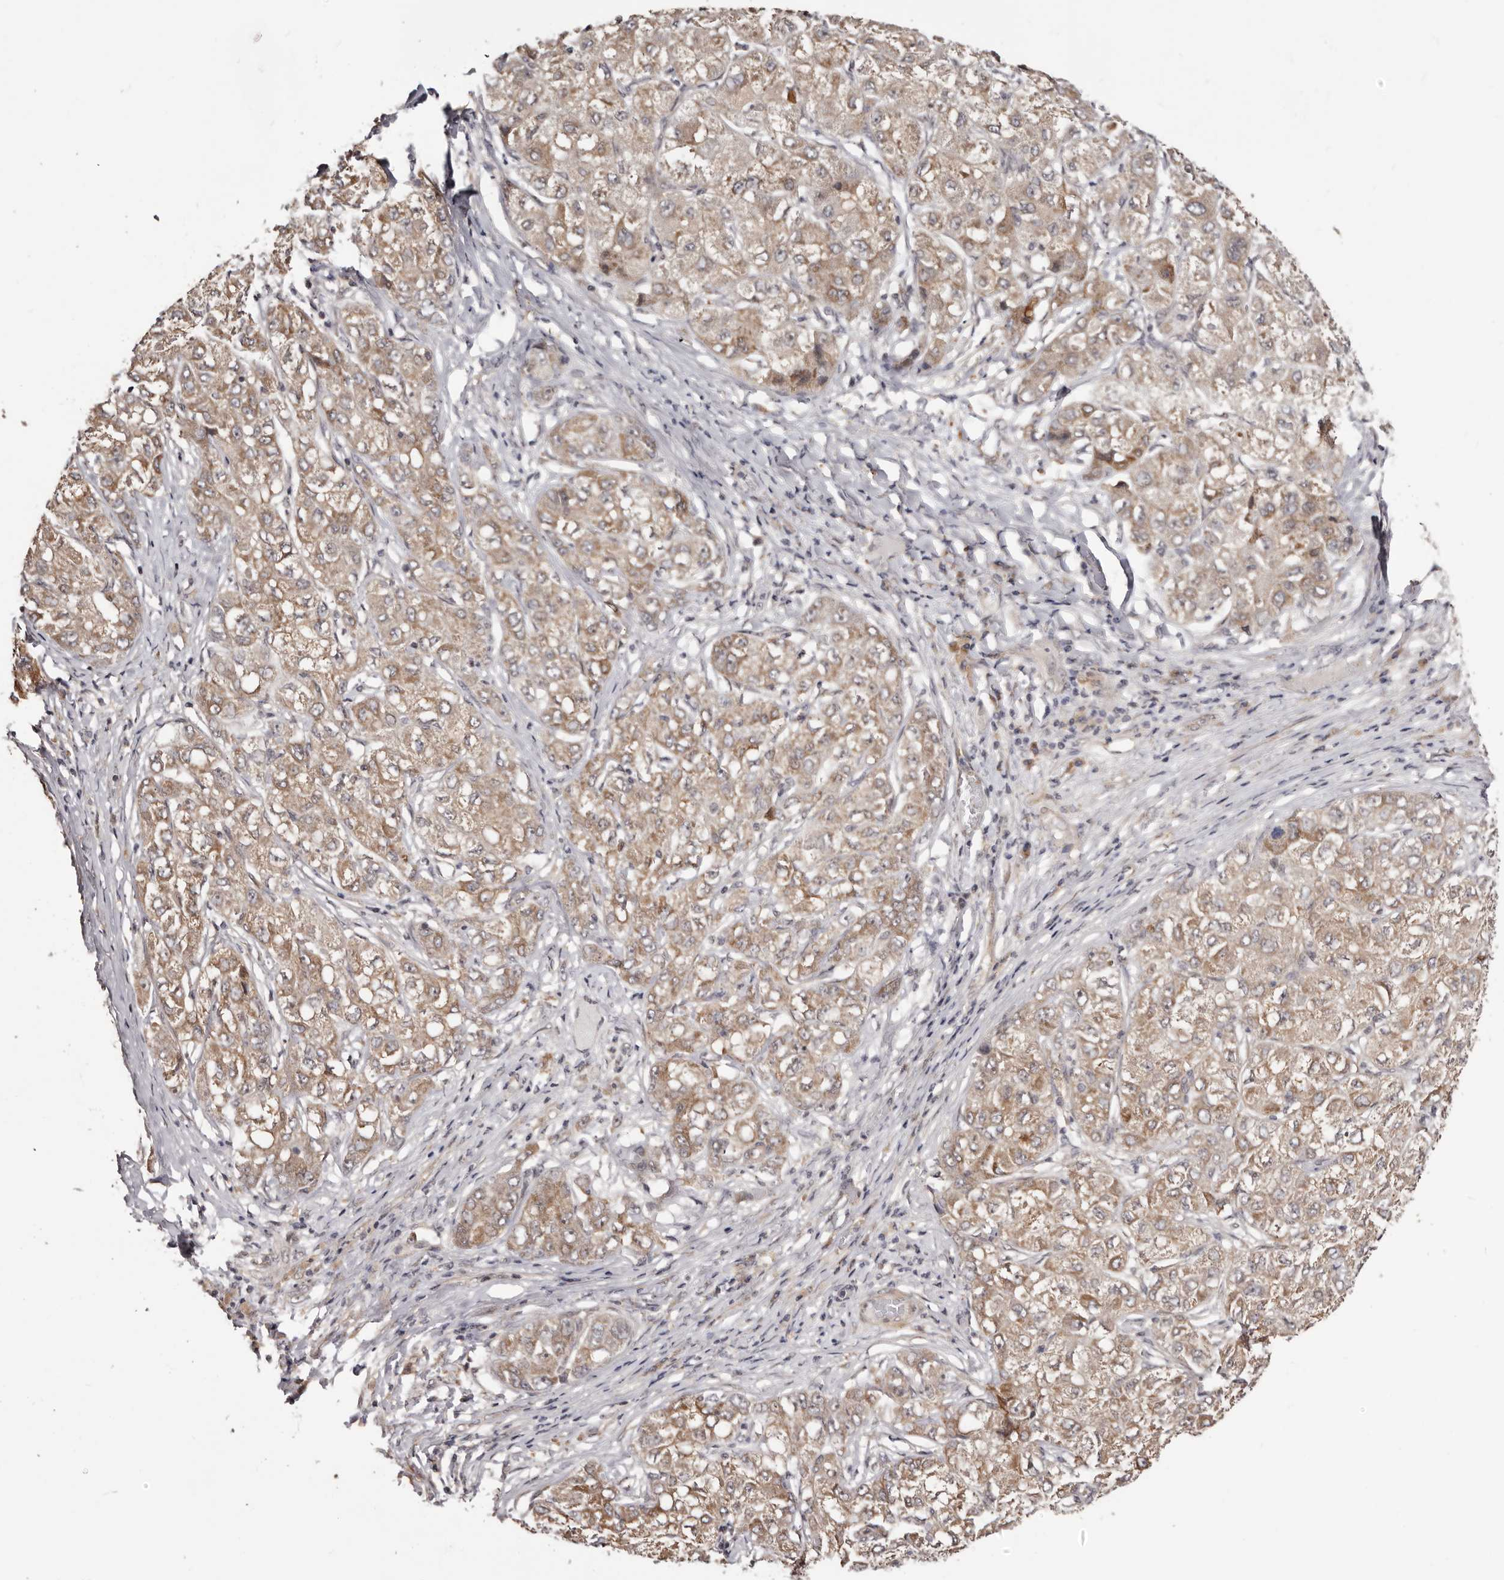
{"staining": {"intensity": "moderate", "quantity": ">75%", "location": "cytoplasmic/membranous"}, "tissue": "liver cancer", "cell_type": "Tumor cells", "image_type": "cancer", "snomed": [{"axis": "morphology", "description": "Carcinoma, Hepatocellular, NOS"}, {"axis": "topography", "description": "Liver"}], "caption": "IHC micrograph of liver cancer (hepatocellular carcinoma) stained for a protein (brown), which demonstrates medium levels of moderate cytoplasmic/membranous positivity in about >75% of tumor cells.", "gene": "NOL12", "patient": {"sex": "male", "age": 80}}